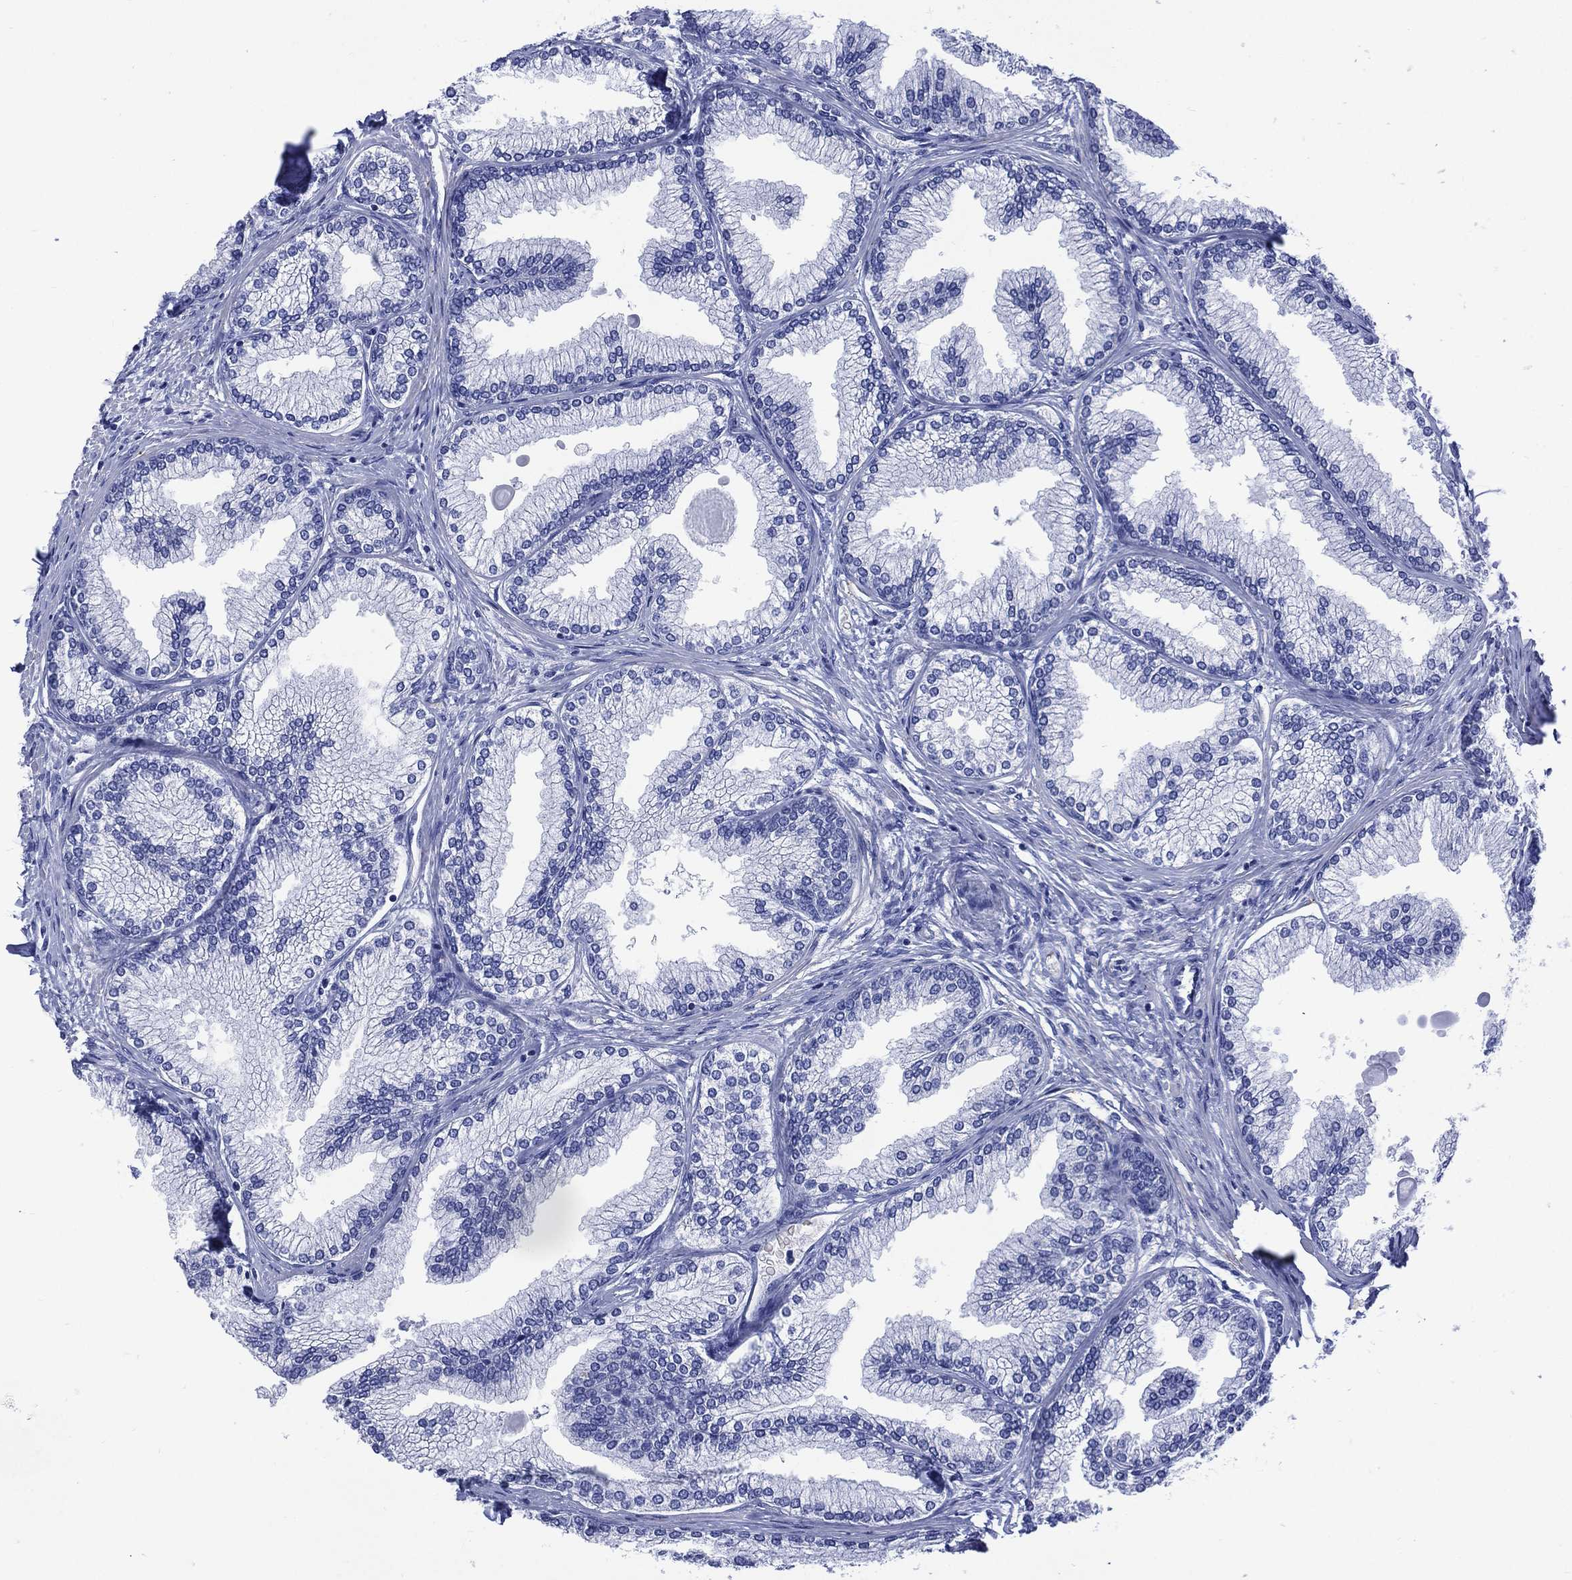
{"staining": {"intensity": "negative", "quantity": "none", "location": "none"}, "tissue": "prostate", "cell_type": "Glandular cells", "image_type": "normal", "snomed": [{"axis": "morphology", "description": "Normal tissue, NOS"}, {"axis": "topography", "description": "Prostate"}], "caption": "A photomicrograph of prostate stained for a protein shows no brown staining in glandular cells. The staining is performed using DAB (3,3'-diaminobenzidine) brown chromogen with nuclei counter-stained in using hematoxylin.", "gene": "SHCBP1L", "patient": {"sex": "male", "age": 72}}